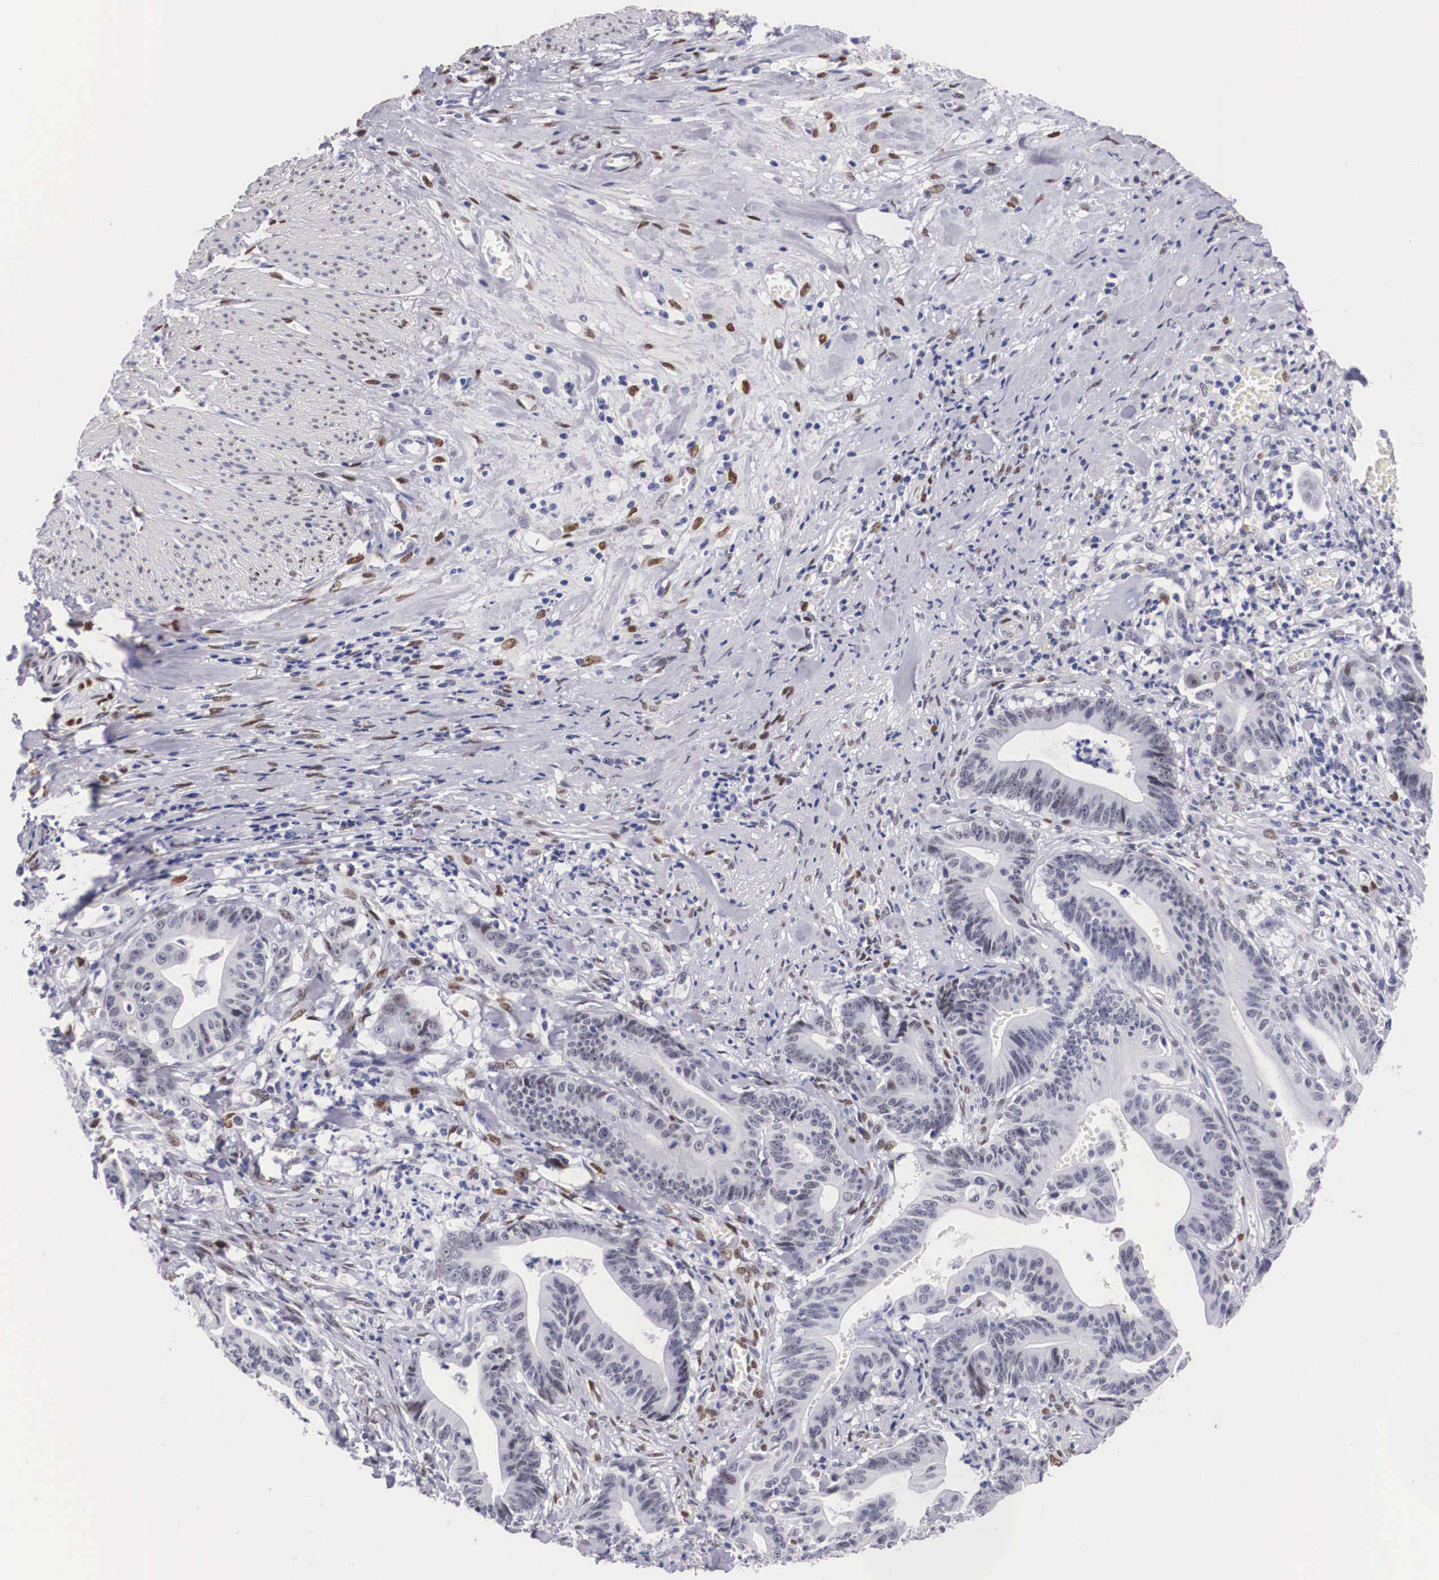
{"staining": {"intensity": "weak", "quantity": "<25%", "location": "nuclear"}, "tissue": "stomach cancer", "cell_type": "Tumor cells", "image_type": "cancer", "snomed": [{"axis": "morphology", "description": "Adenocarcinoma, NOS"}, {"axis": "topography", "description": "Stomach, lower"}], "caption": "Tumor cells are negative for brown protein staining in stomach adenocarcinoma.", "gene": "KHDRBS3", "patient": {"sex": "female", "age": 86}}